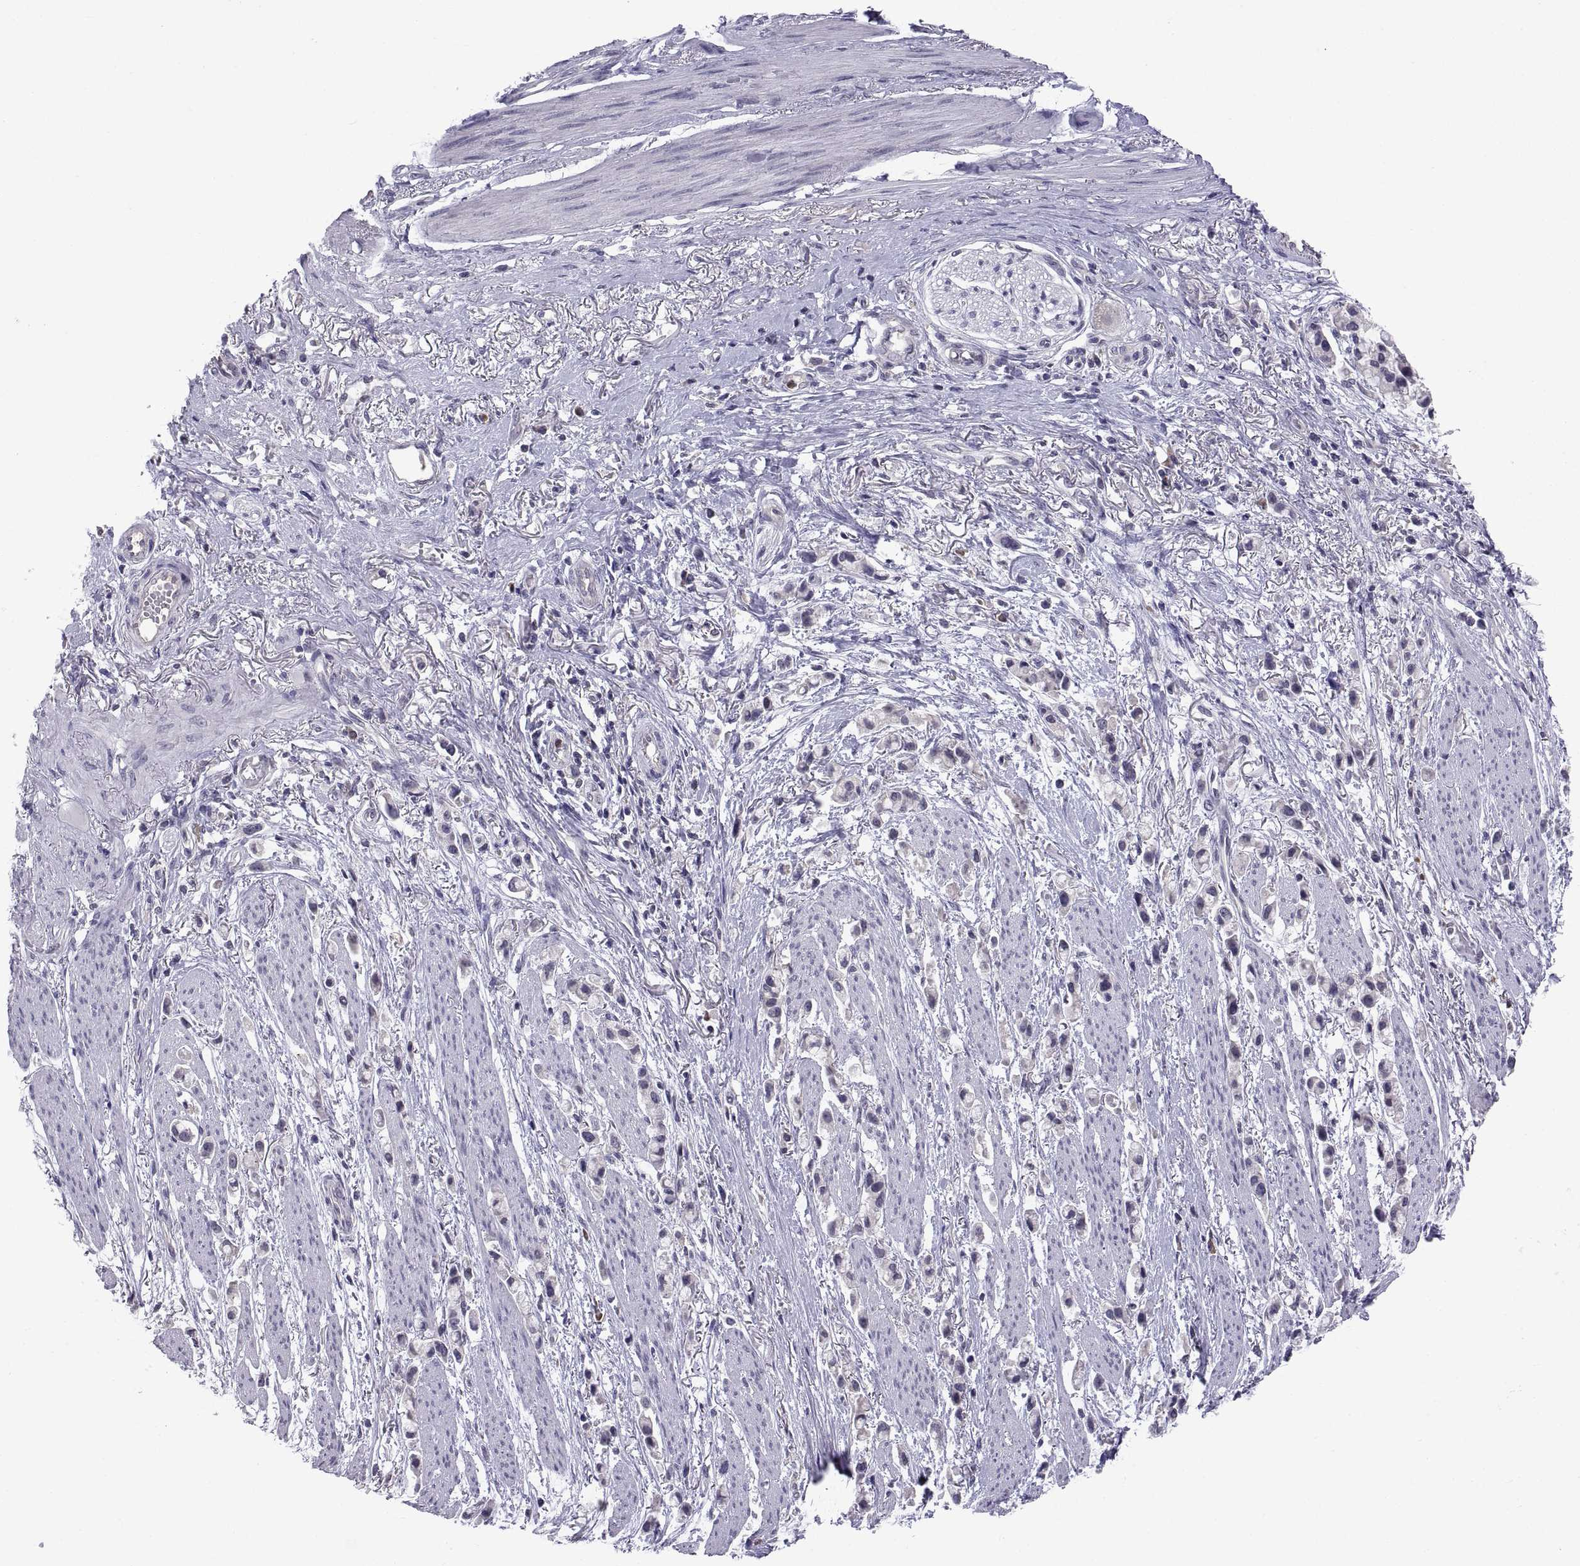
{"staining": {"intensity": "negative", "quantity": "none", "location": "none"}, "tissue": "stomach cancer", "cell_type": "Tumor cells", "image_type": "cancer", "snomed": [{"axis": "morphology", "description": "Adenocarcinoma, NOS"}, {"axis": "topography", "description": "Stomach"}], "caption": "This is an immunohistochemistry micrograph of adenocarcinoma (stomach). There is no positivity in tumor cells.", "gene": "PKP1", "patient": {"sex": "female", "age": 81}}